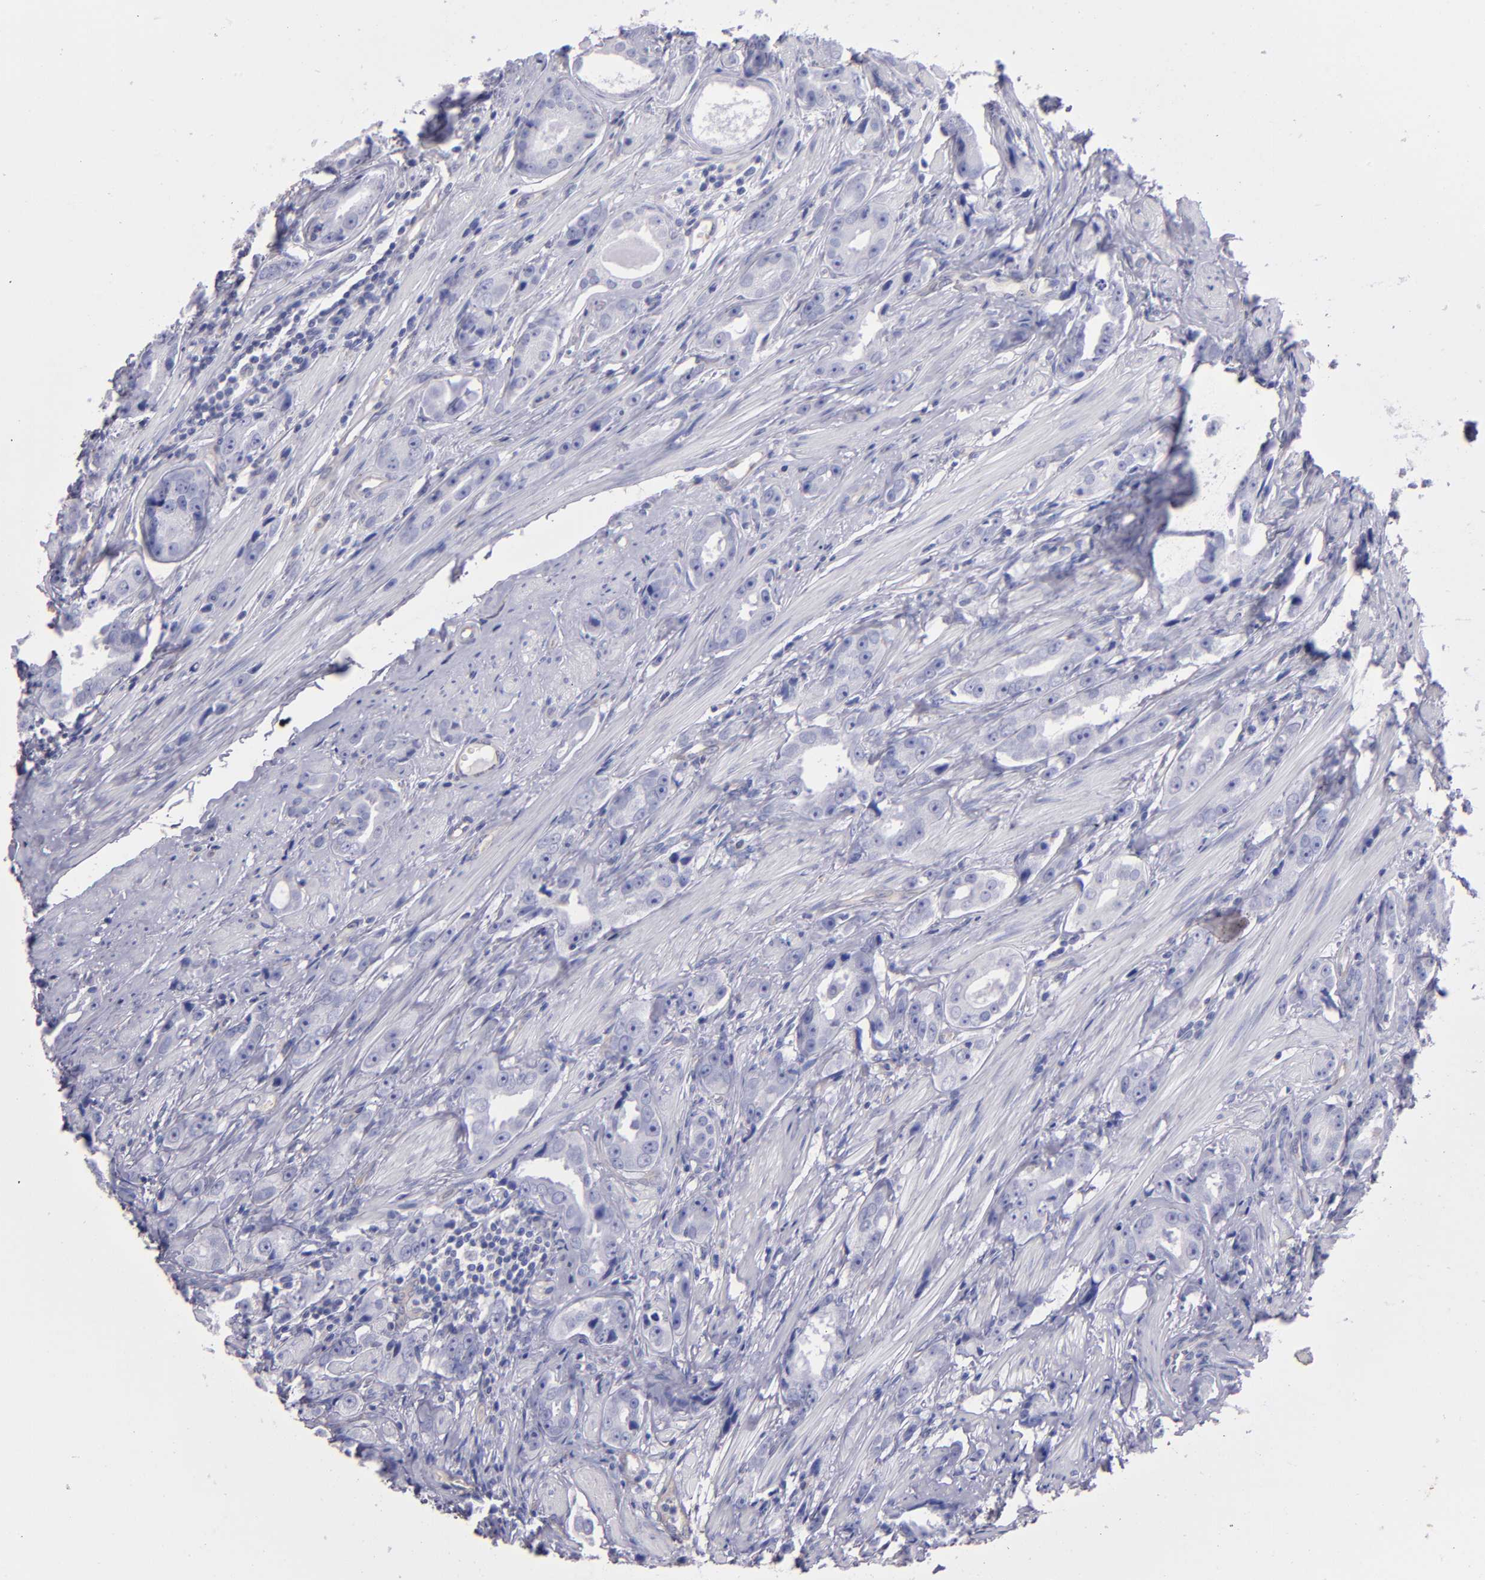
{"staining": {"intensity": "negative", "quantity": "none", "location": "none"}, "tissue": "prostate cancer", "cell_type": "Tumor cells", "image_type": "cancer", "snomed": [{"axis": "morphology", "description": "Adenocarcinoma, Medium grade"}, {"axis": "topography", "description": "Prostate"}], "caption": "Immunohistochemistry (IHC) micrograph of prostate cancer (medium-grade adenocarcinoma) stained for a protein (brown), which reveals no staining in tumor cells.", "gene": "TG", "patient": {"sex": "male", "age": 53}}